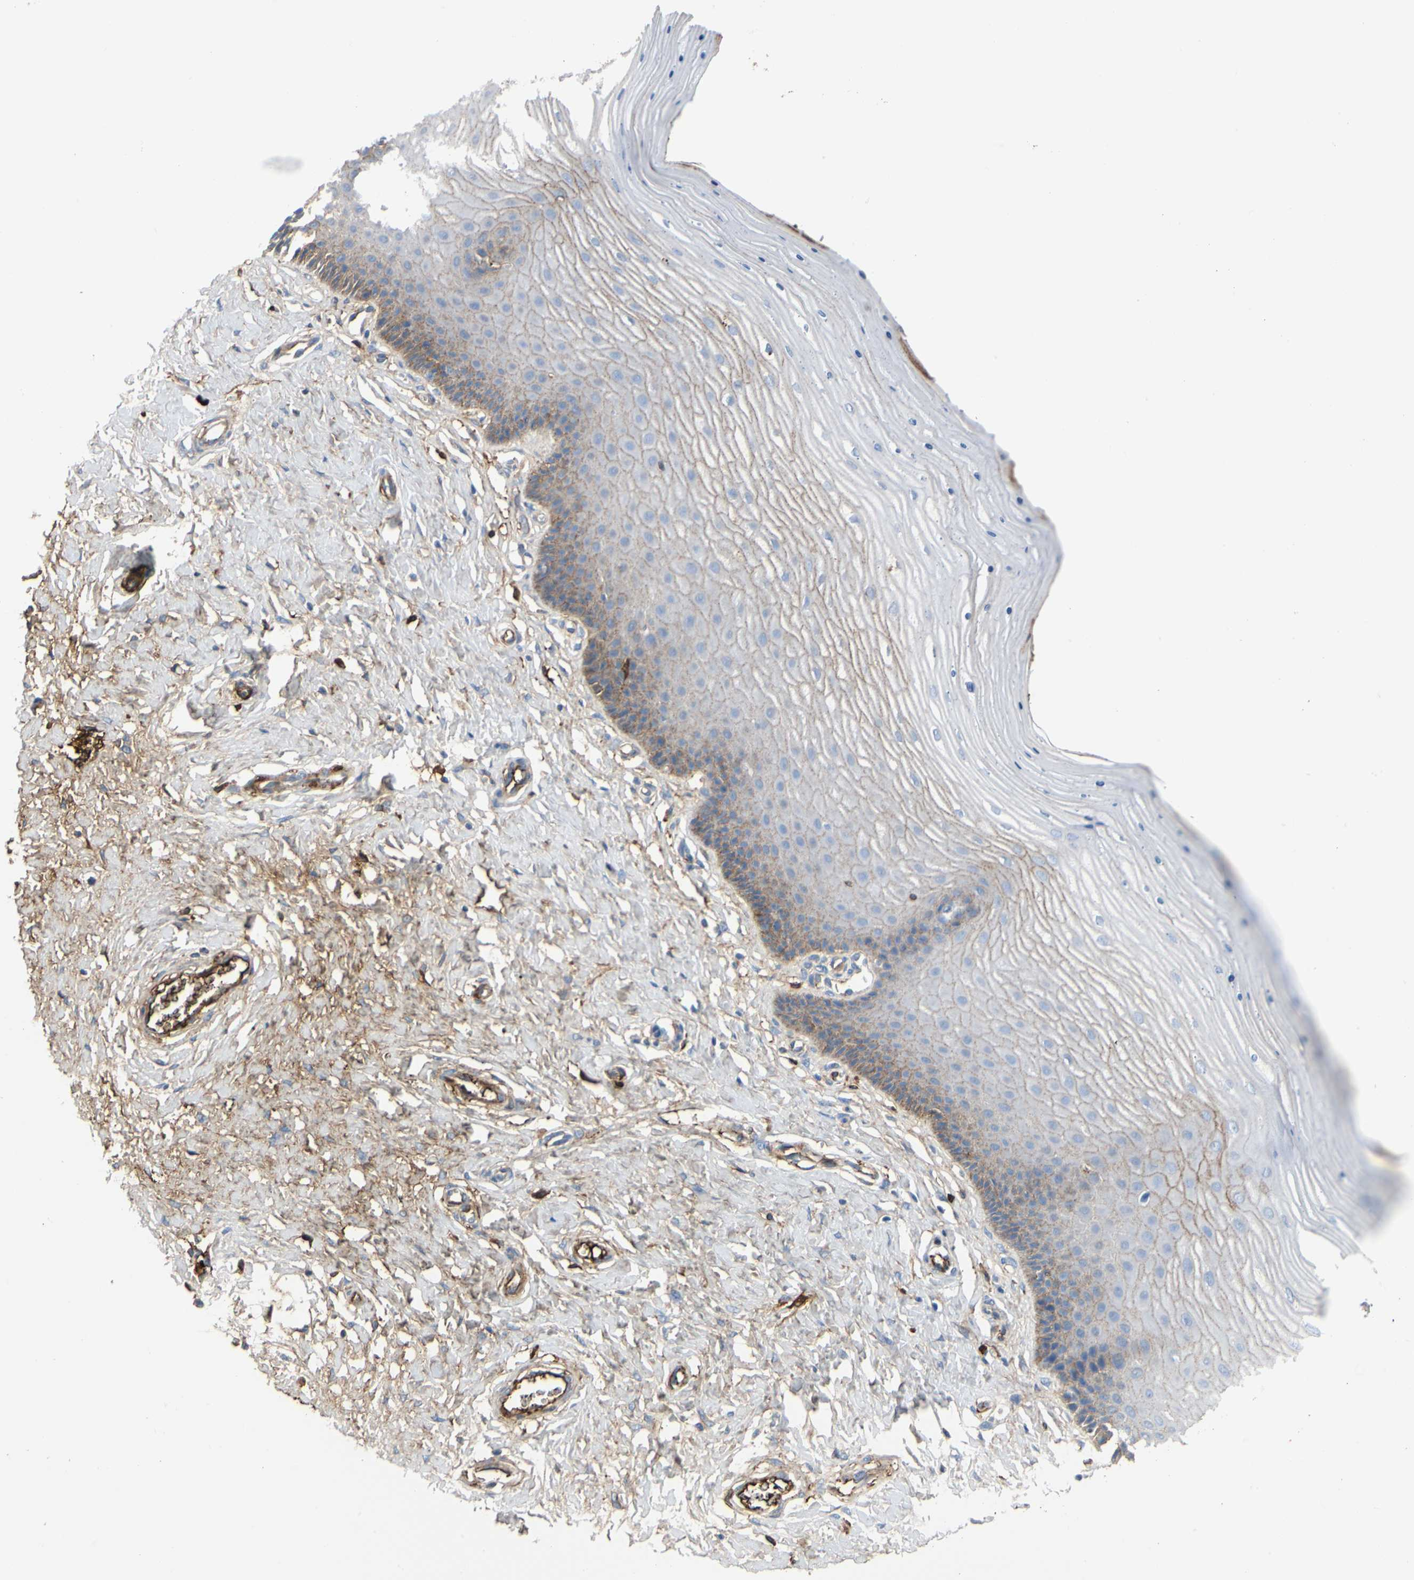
{"staining": {"intensity": "negative", "quantity": "none", "location": "none"}, "tissue": "cervix", "cell_type": "Glandular cells", "image_type": "normal", "snomed": [{"axis": "morphology", "description": "Normal tissue, NOS"}, {"axis": "topography", "description": "Cervix"}], "caption": "Glandular cells are negative for brown protein staining in normal cervix. (DAB IHC with hematoxylin counter stain).", "gene": "FGB", "patient": {"sex": "female", "age": 55}}